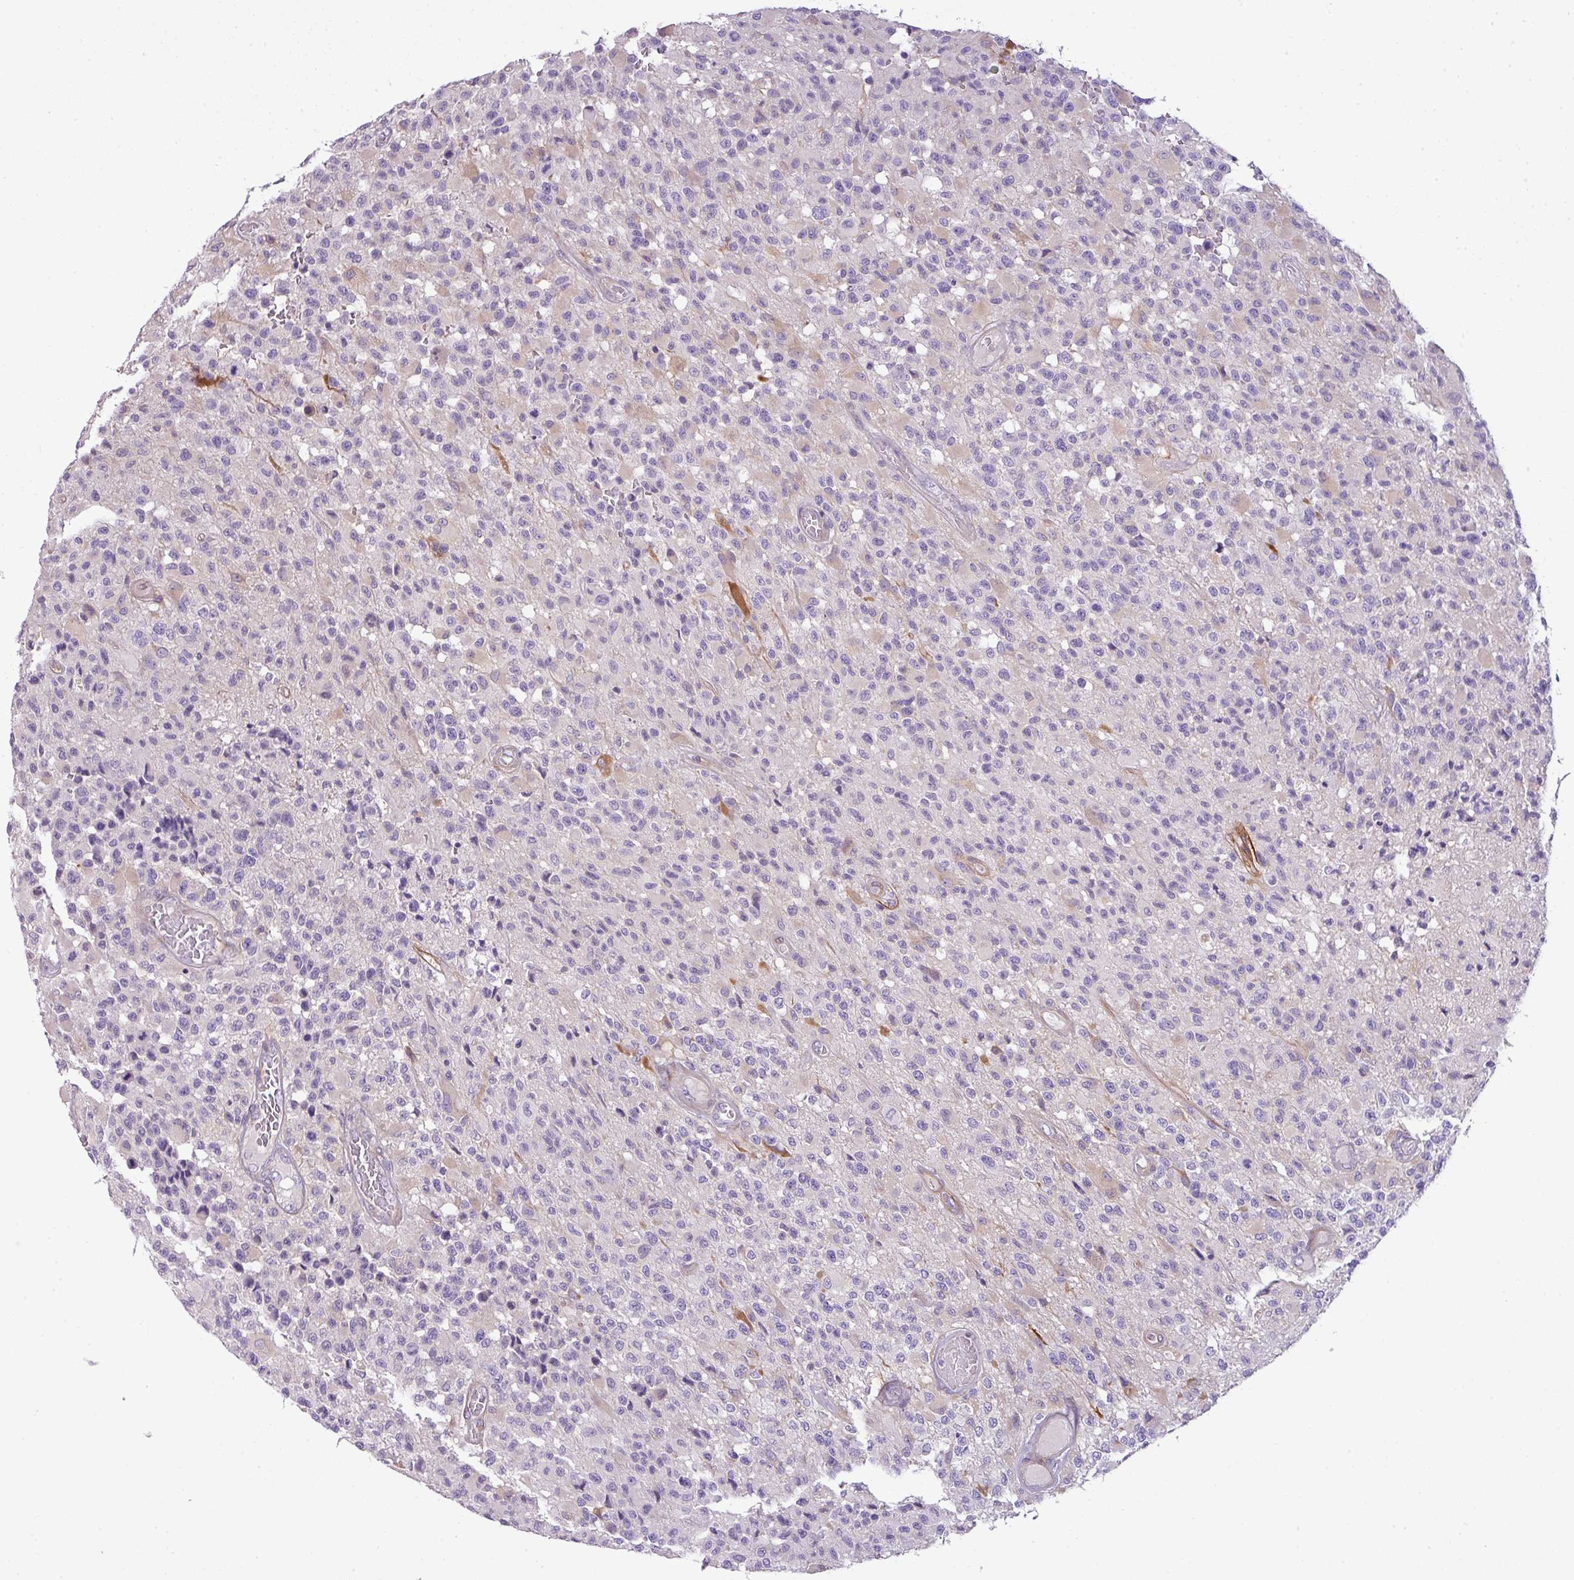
{"staining": {"intensity": "negative", "quantity": "none", "location": "none"}, "tissue": "glioma", "cell_type": "Tumor cells", "image_type": "cancer", "snomed": [{"axis": "morphology", "description": "Glioma, malignant, High grade"}, {"axis": "morphology", "description": "Glioblastoma, NOS"}, {"axis": "topography", "description": "Brain"}], "caption": "Glioblastoma stained for a protein using IHC exhibits no positivity tumor cells.", "gene": "PARD6G", "patient": {"sex": "male", "age": 60}}